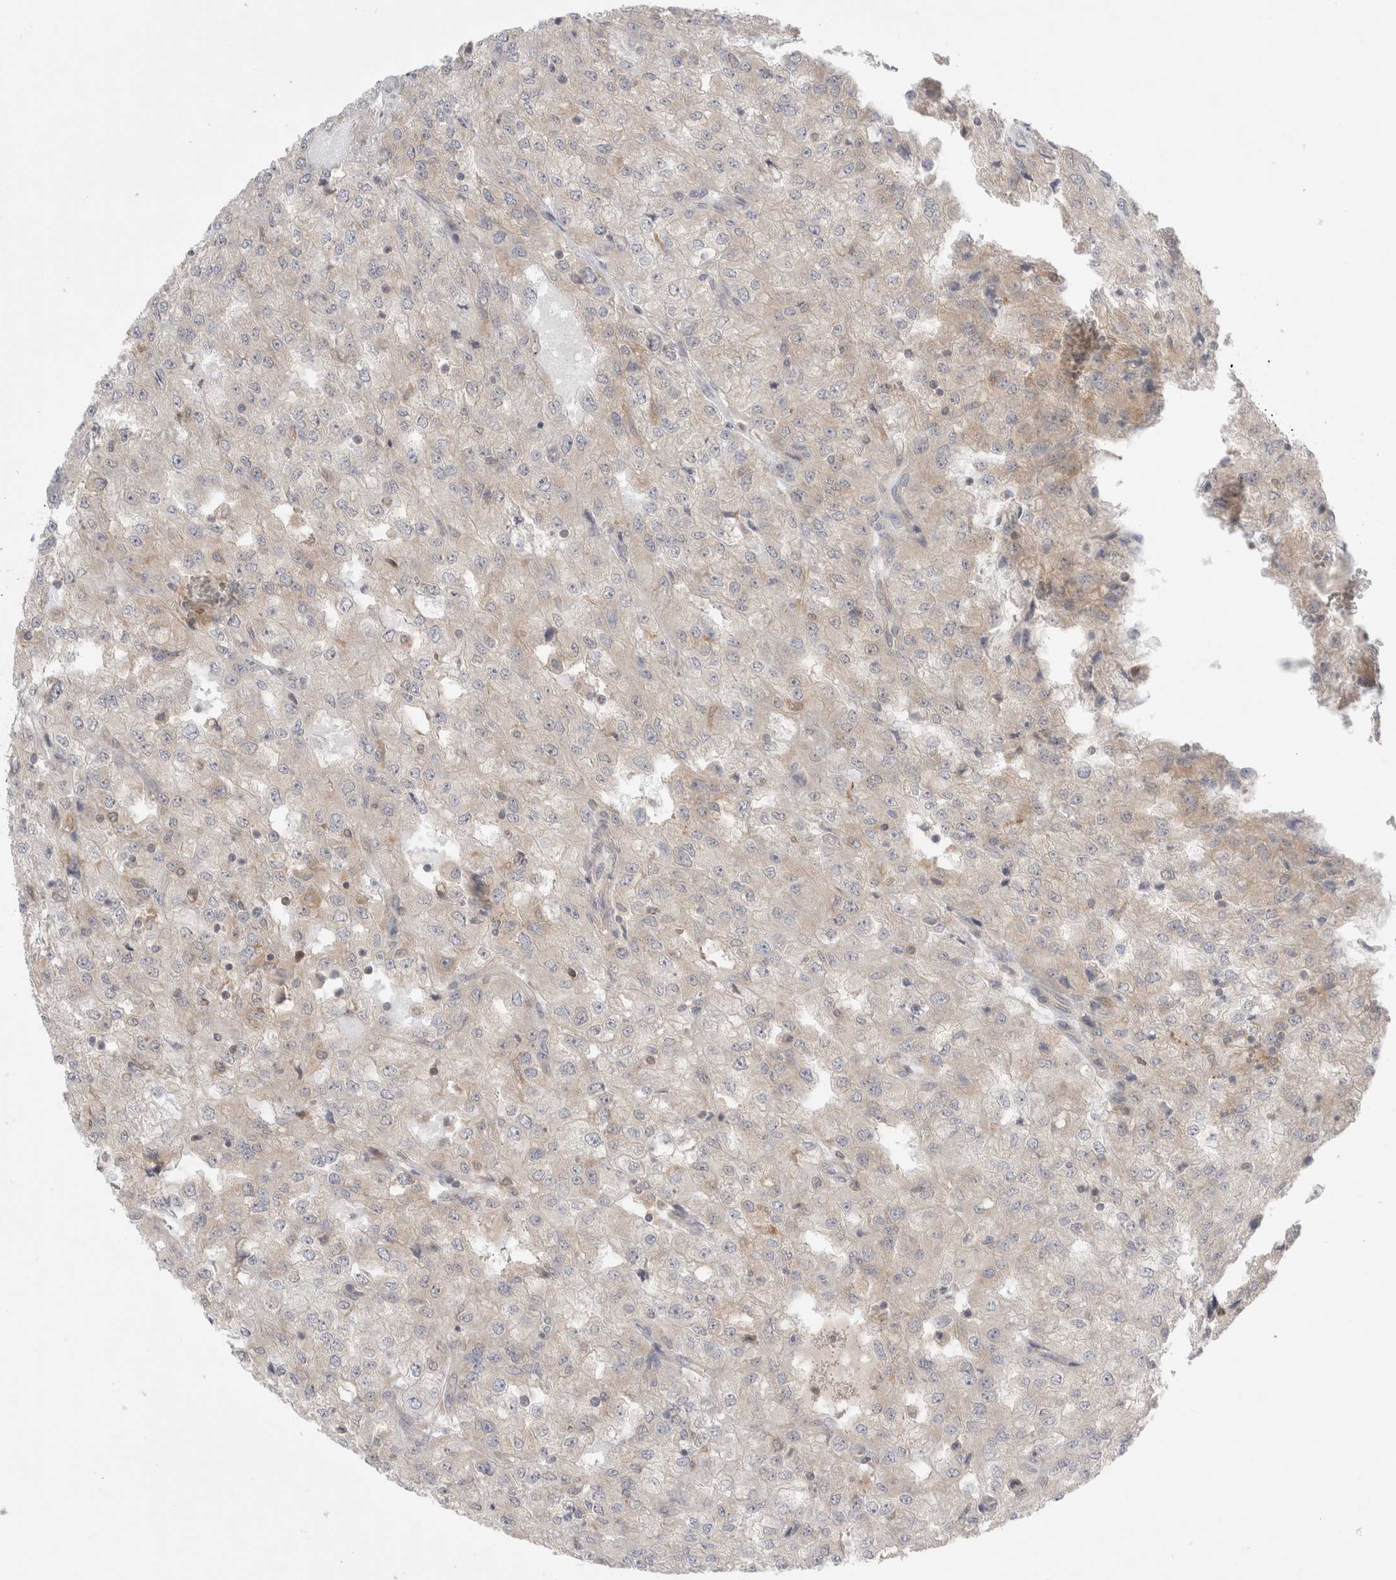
{"staining": {"intensity": "weak", "quantity": "<25%", "location": "cytoplasmic/membranous"}, "tissue": "renal cancer", "cell_type": "Tumor cells", "image_type": "cancer", "snomed": [{"axis": "morphology", "description": "Adenocarcinoma, NOS"}, {"axis": "topography", "description": "Kidney"}], "caption": "The histopathology image displays no significant positivity in tumor cells of renal cancer (adenocarcinoma).", "gene": "NFKB1", "patient": {"sex": "female", "age": 54}}